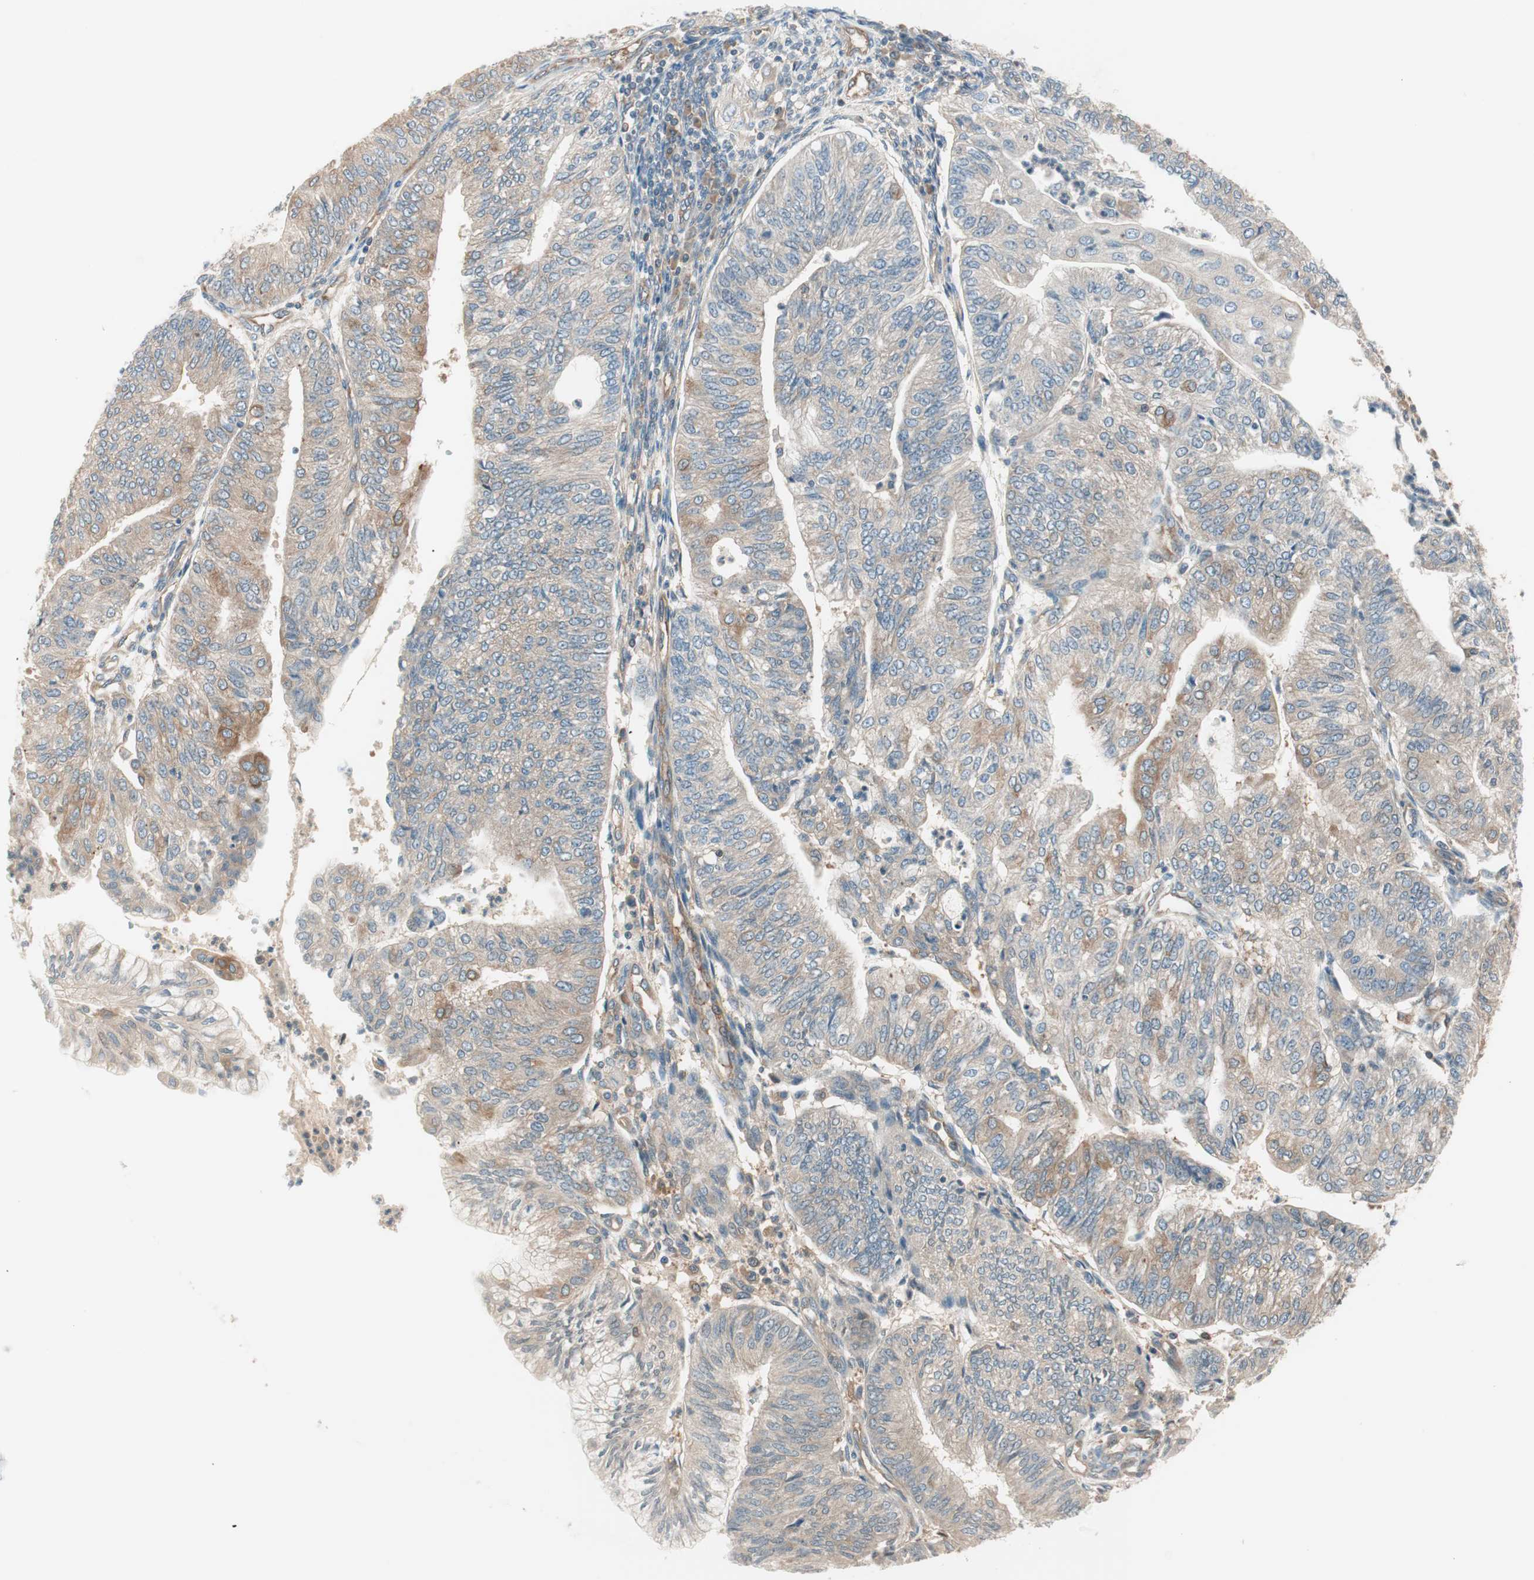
{"staining": {"intensity": "weak", "quantity": ">75%", "location": "cytoplasmic/membranous"}, "tissue": "endometrial cancer", "cell_type": "Tumor cells", "image_type": "cancer", "snomed": [{"axis": "morphology", "description": "Adenocarcinoma, NOS"}, {"axis": "topography", "description": "Endometrium"}], "caption": "Adenocarcinoma (endometrial) was stained to show a protein in brown. There is low levels of weak cytoplasmic/membranous positivity in about >75% of tumor cells.", "gene": "GALT", "patient": {"sex": "female", "age": 59}}